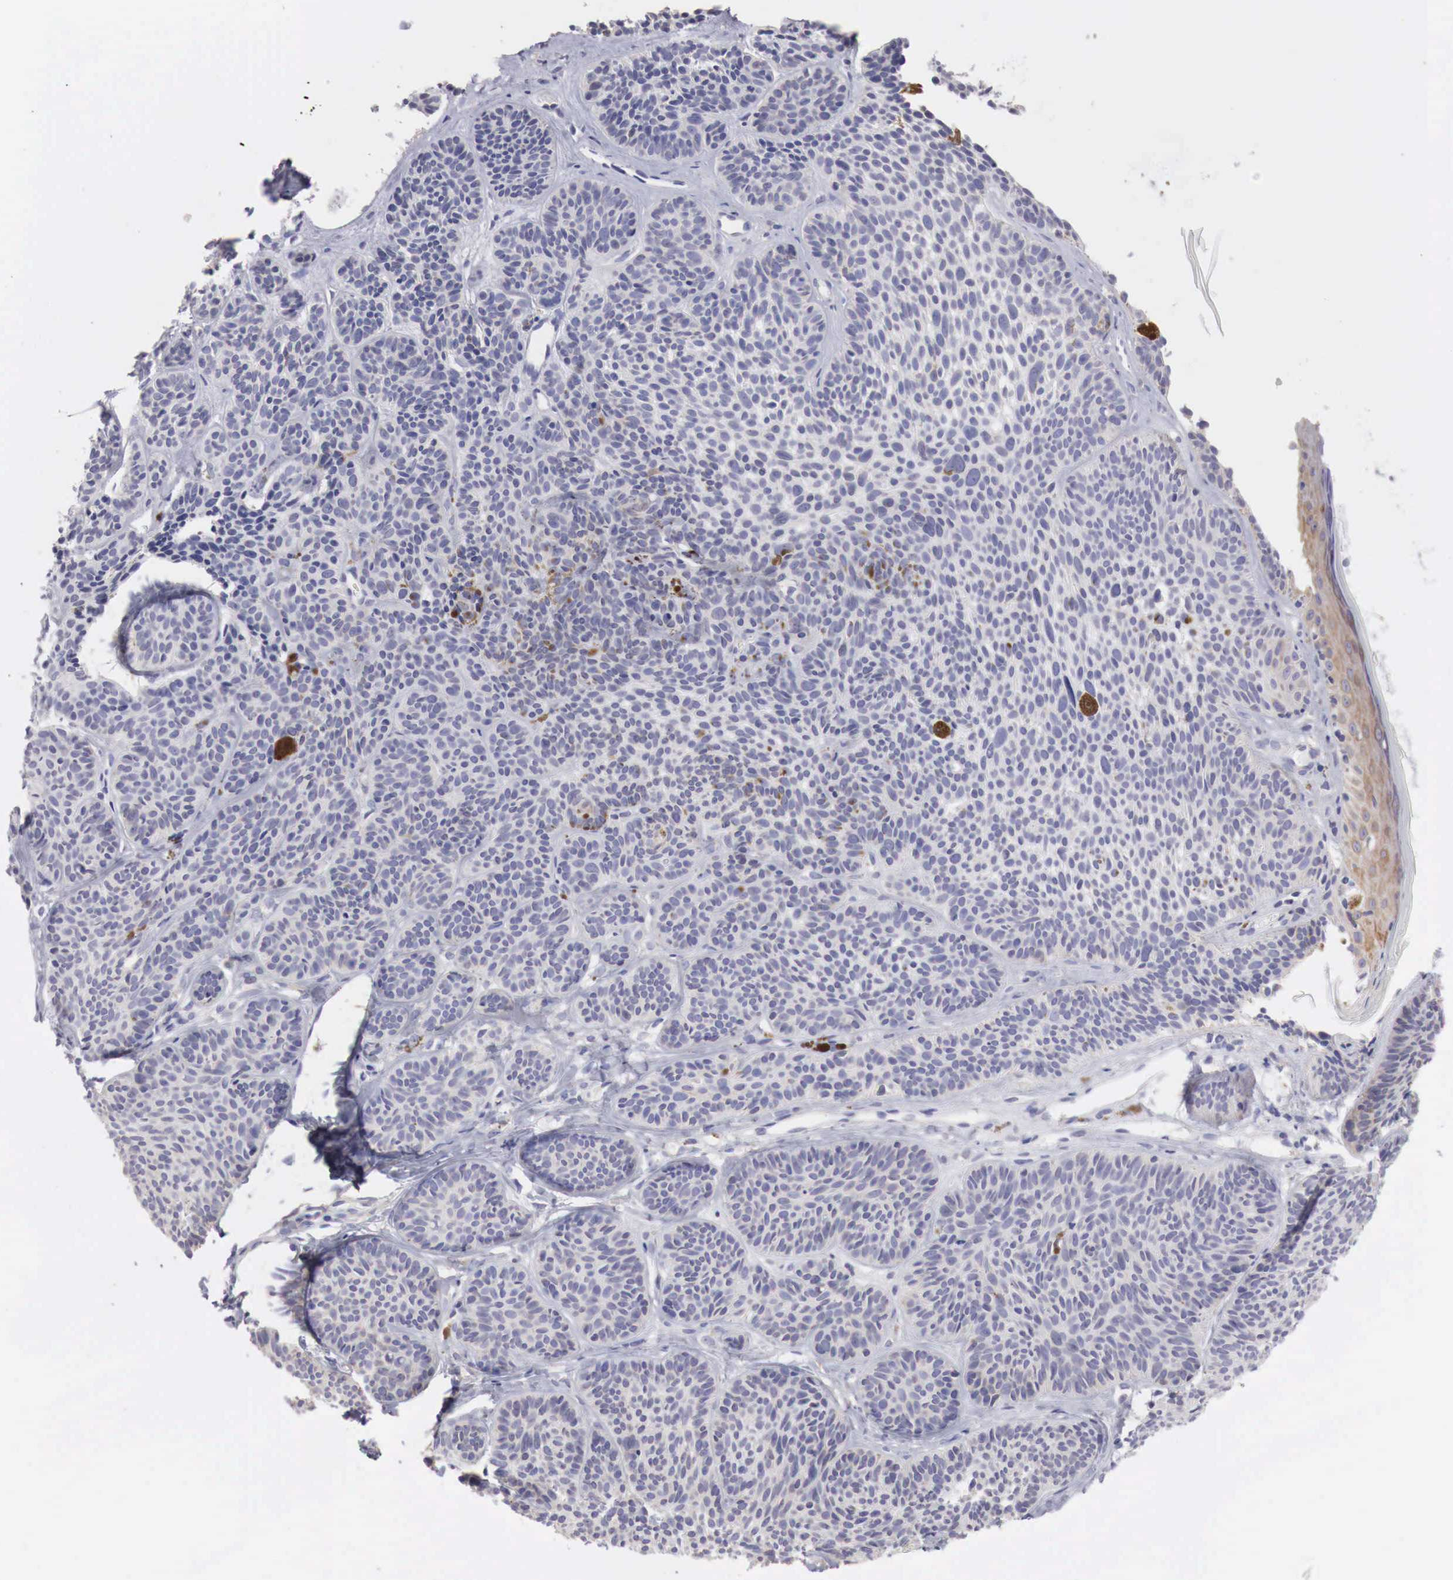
{"staining": {"intensity": "weak", "quantity": "<25%", "location": "cytoplasmic/membranous"}, "tissue": "skin cancer", "cell_type": "Tumor cells", "image_type": "cancer", "snomed": [{"axis": "morphology", "description": "Basal cell carcinoma"}, {"axis": "topography", "description": "Skin"}], "caption": "Image shows no significant protein positivity in tumor cells of basal cell carcinoma (skin).", "gene": "NSDHL", "patient": {"sex": "female", "age": 62}}